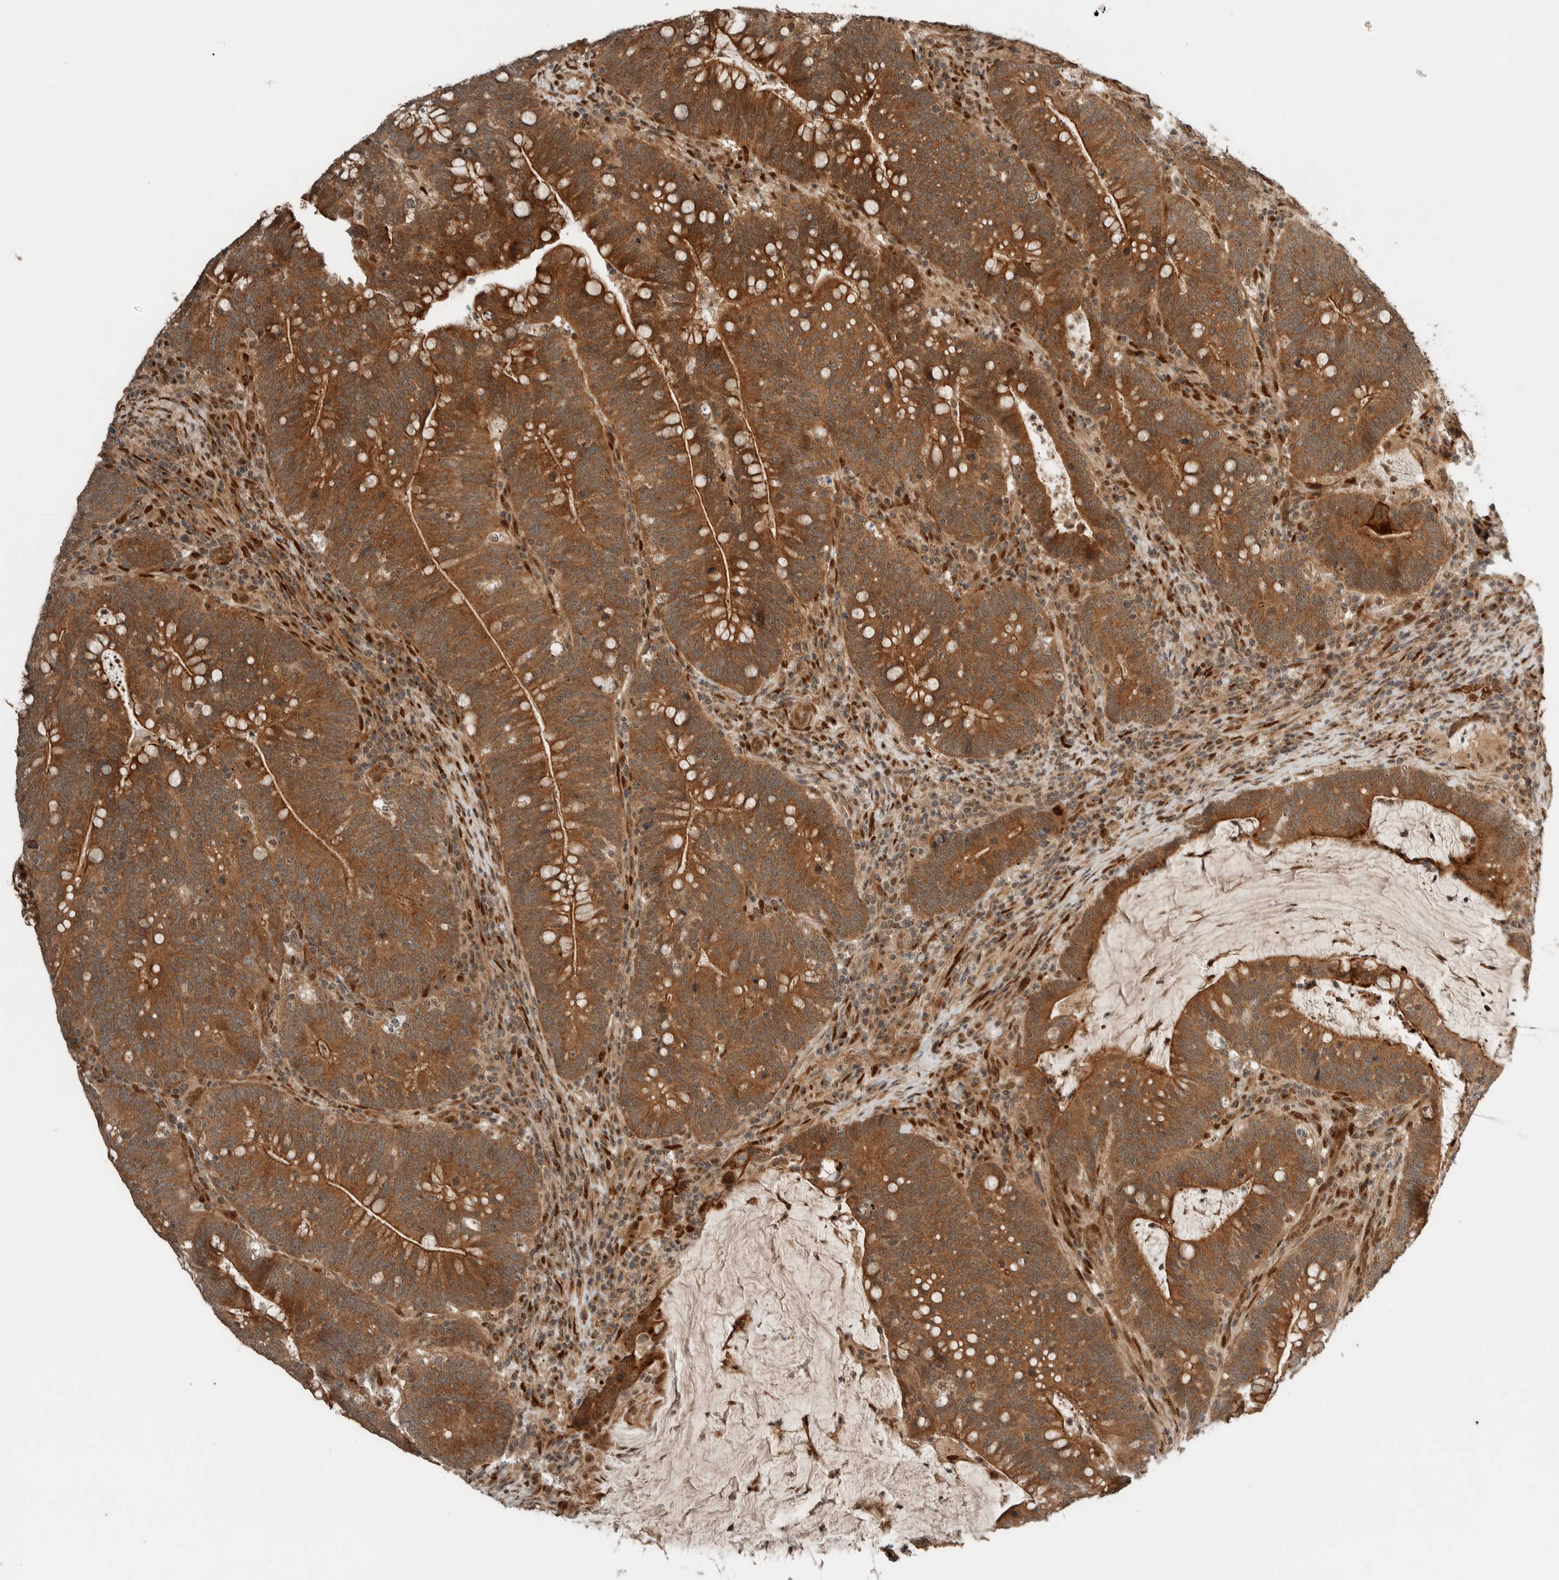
{"staining": {"intensity": "moderate", "quantity": ">75%", "location": "cytoplasmic/membranous"}, "tissue": "colorectal cancer", "cell_type": "Tumor cells", "image_type": "cancer", "snomed": [{"axis": "morphology", "description": "Adenocarcinoma, NOS"}, {"axis": "topography", "description": "Colon"}], "caption": "Approximately >75% of tumor cells in human colorectal cancer reveal moderate cytoplasmic/membranous protein expression as visualized by brown immunohistochemical staining.", "gene": "STXBP4", "patient": {"sex": "female", "age": 66}}